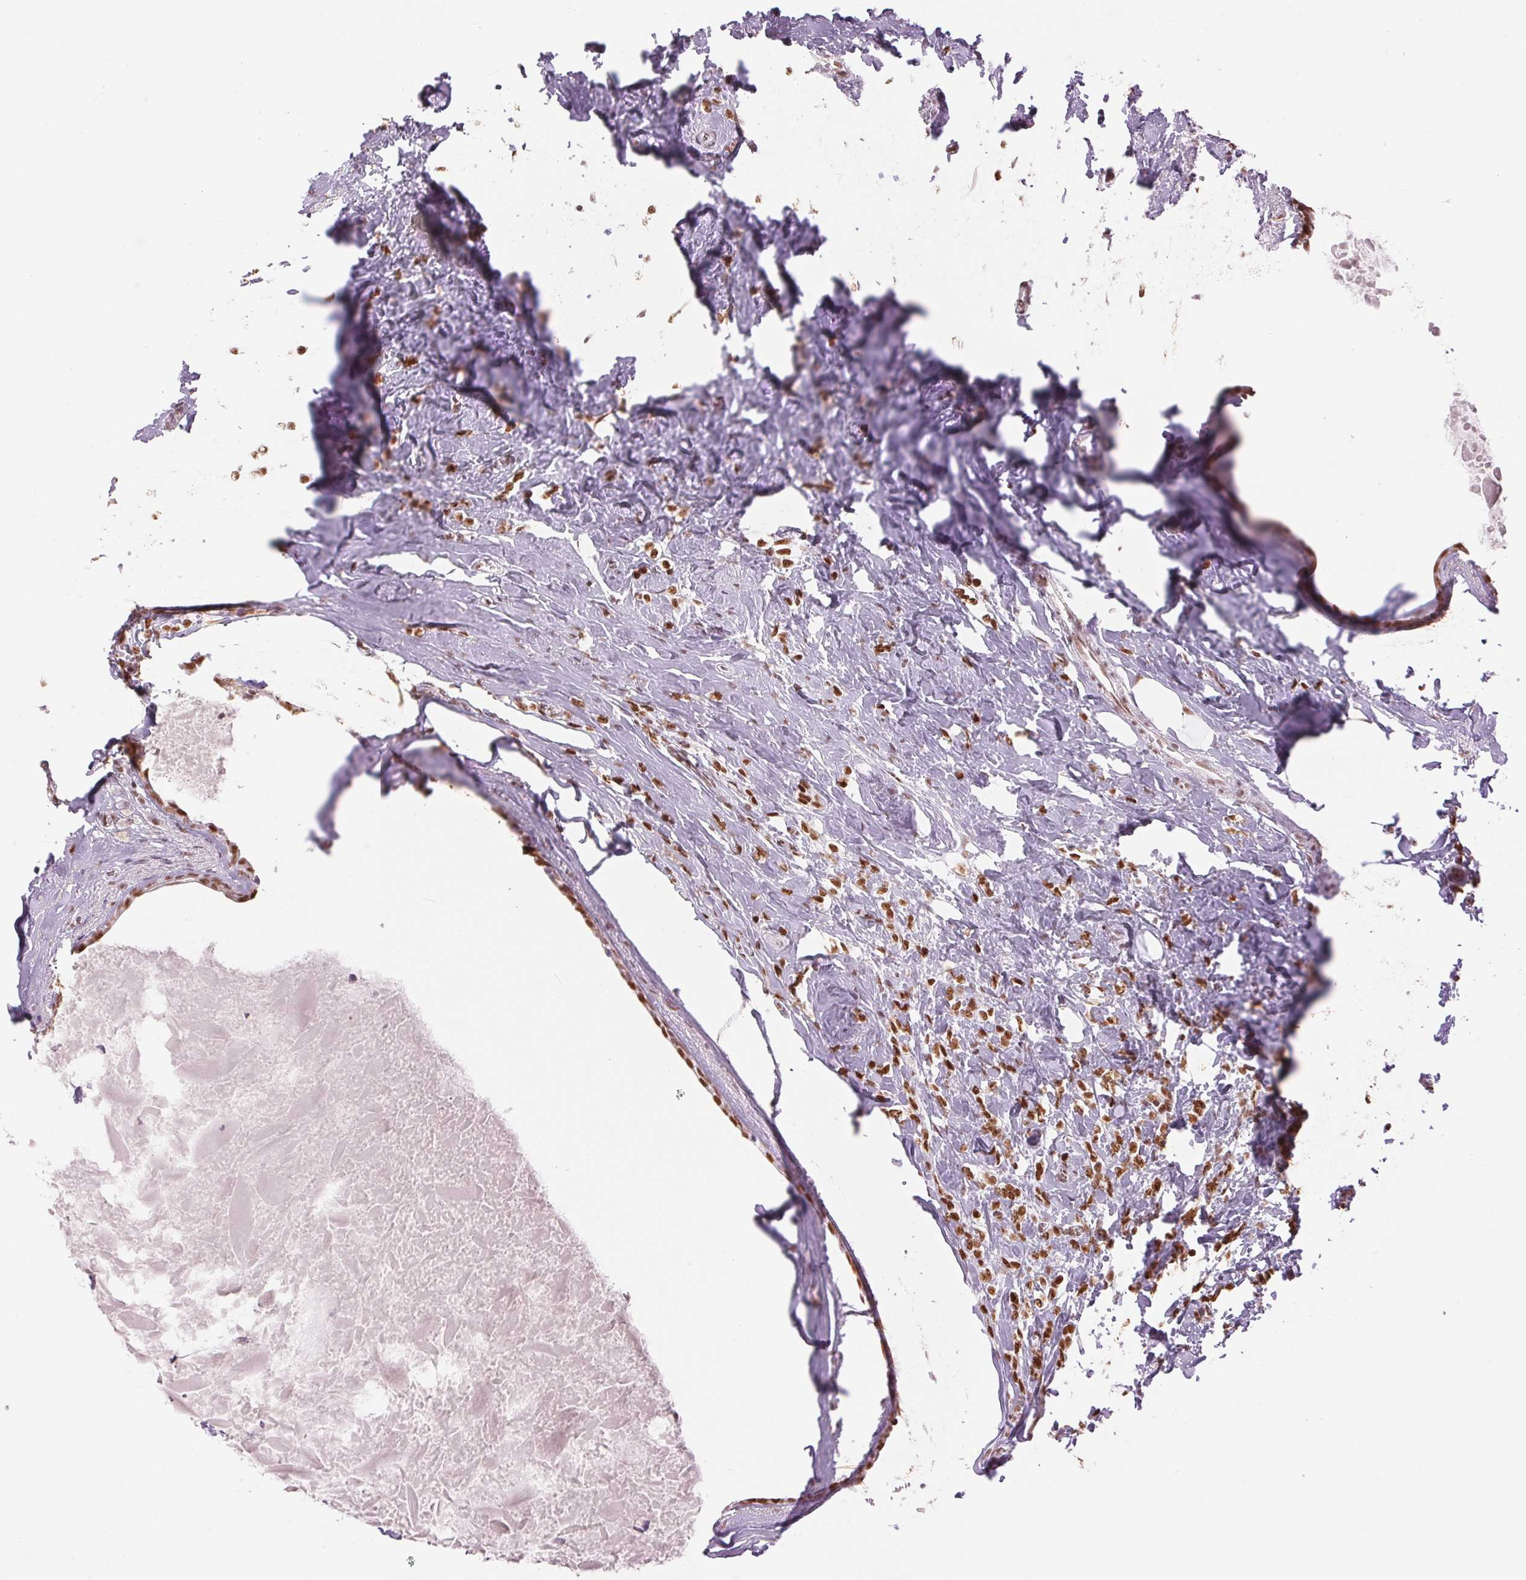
{"staining": {"intensity": "strong", "quantity": ">75%", "location": "nuclear"}, "tissue": "breast cancer", "cell_type": "Tumor cells", "image_type": "cancer", "snomed": [{"axis": "morphology", "description": "Normal tissue, NOS"}, {"axis": "morphology", "description": "Duct carcinoma"}, {"axis": "topography", "description": "Breast"}], "caption": "Immunohistochemical staining of human intraductal carcinoma (breast) shows high levels of strong nuclear protein positivity in about >75% of tumor cells.", "gene": "ZFR2", "patient": {"sex": "female", "age": 77}}